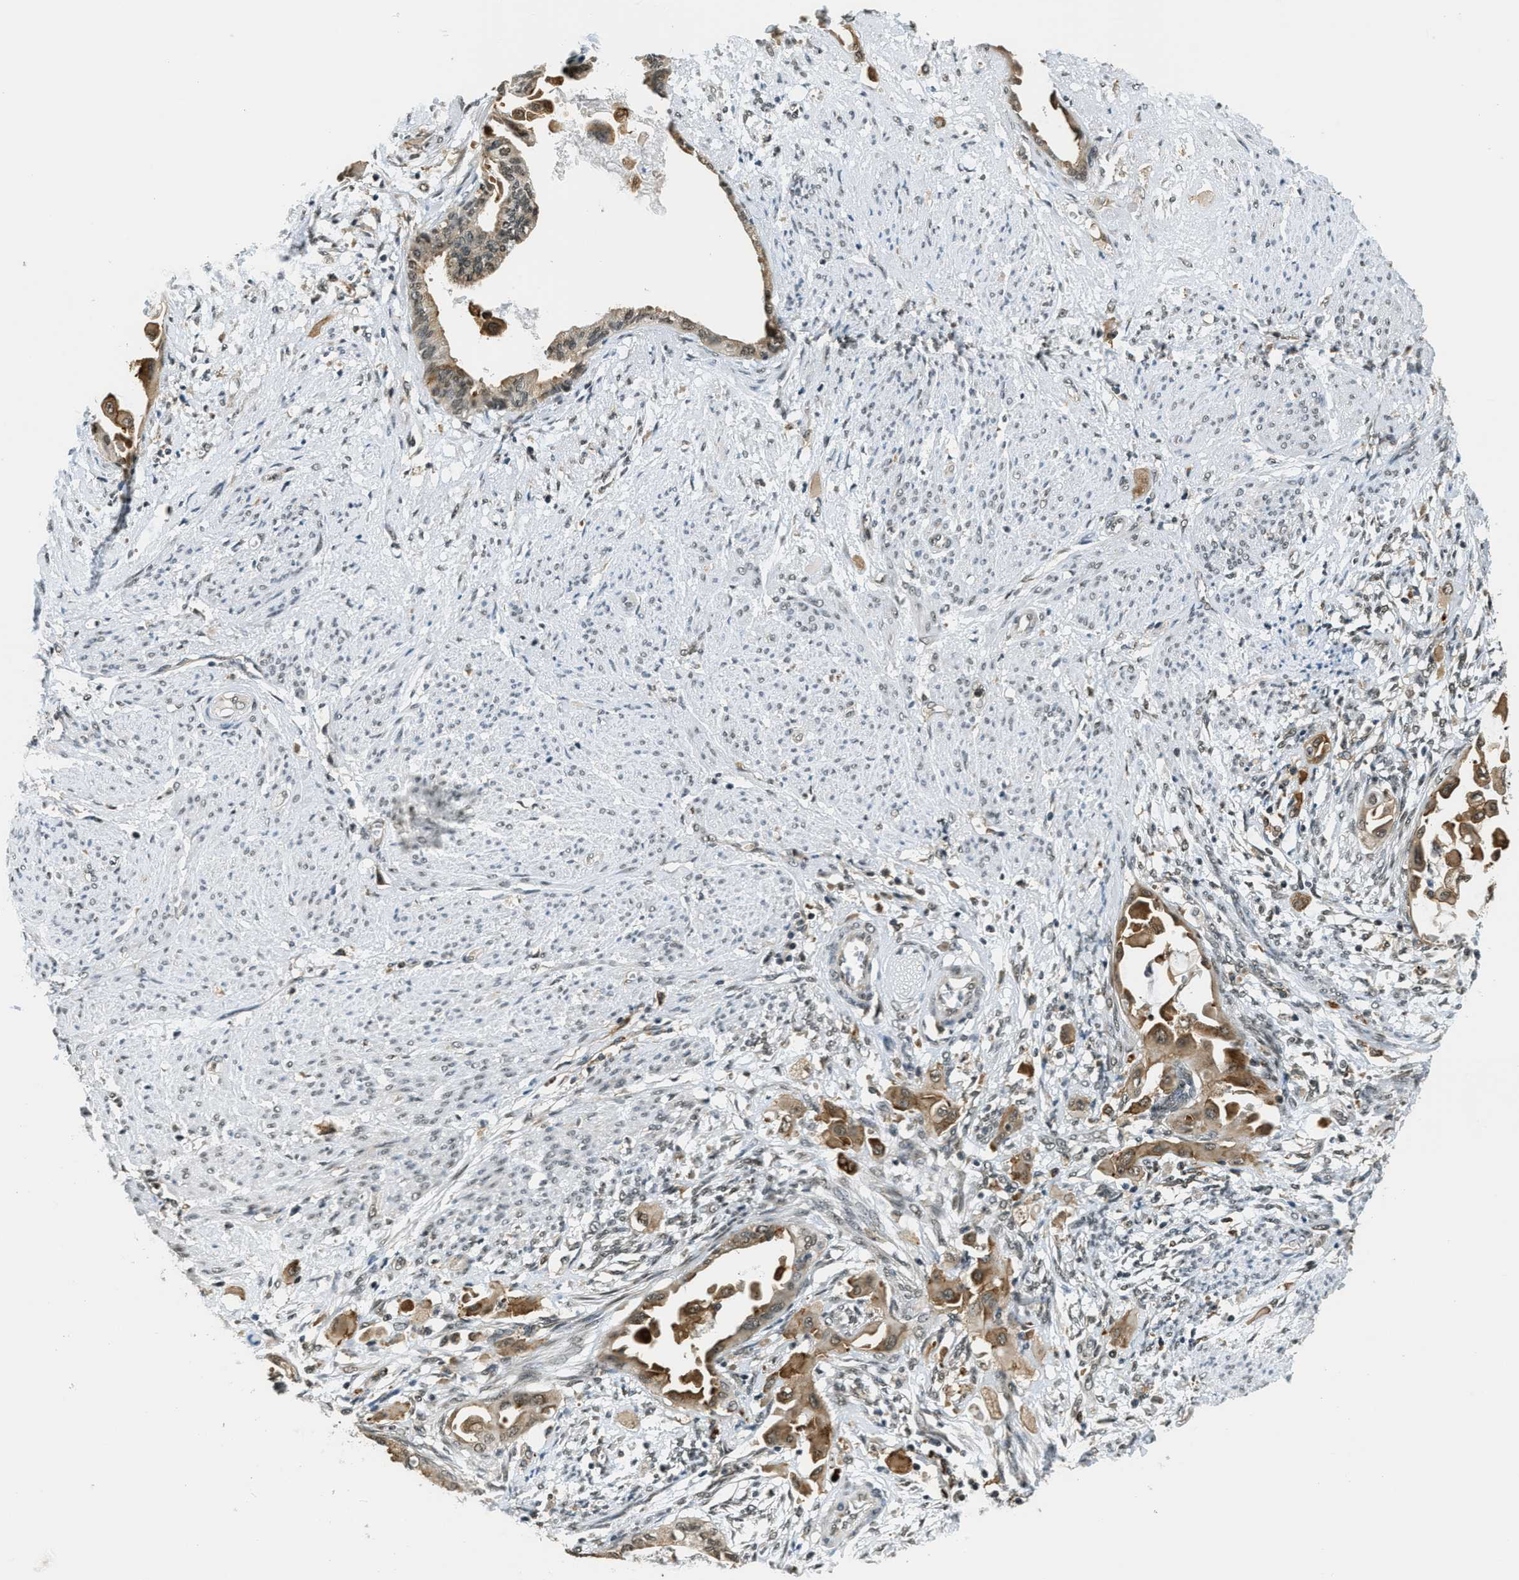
{"staining": {"intensity": "moderate", "quantity": ">75%", "location": "cytoplasmic/membranous"}, "tissue": "cervical cancer", "cell_type": "Tumor cells", "image_type": "cancer", "snomed": [{"axis": "morphology", "description": "Normal tissue, NOS"}, {"axis": "morphology", "description": "Adenocarcinoma, NOS"}, {"axis": "topography", "description": "Cervix"}, {"axis": "topography", "description": "Endometrium"}], "caption": "Immunohistochemical staining of human cervical cancer displays moderate cytoplasmic/membranous protein staining in approximately >75% of tumor cells.", "gene": "RAB11FIP1", "patient": {"sex": "female", "age": 86}}